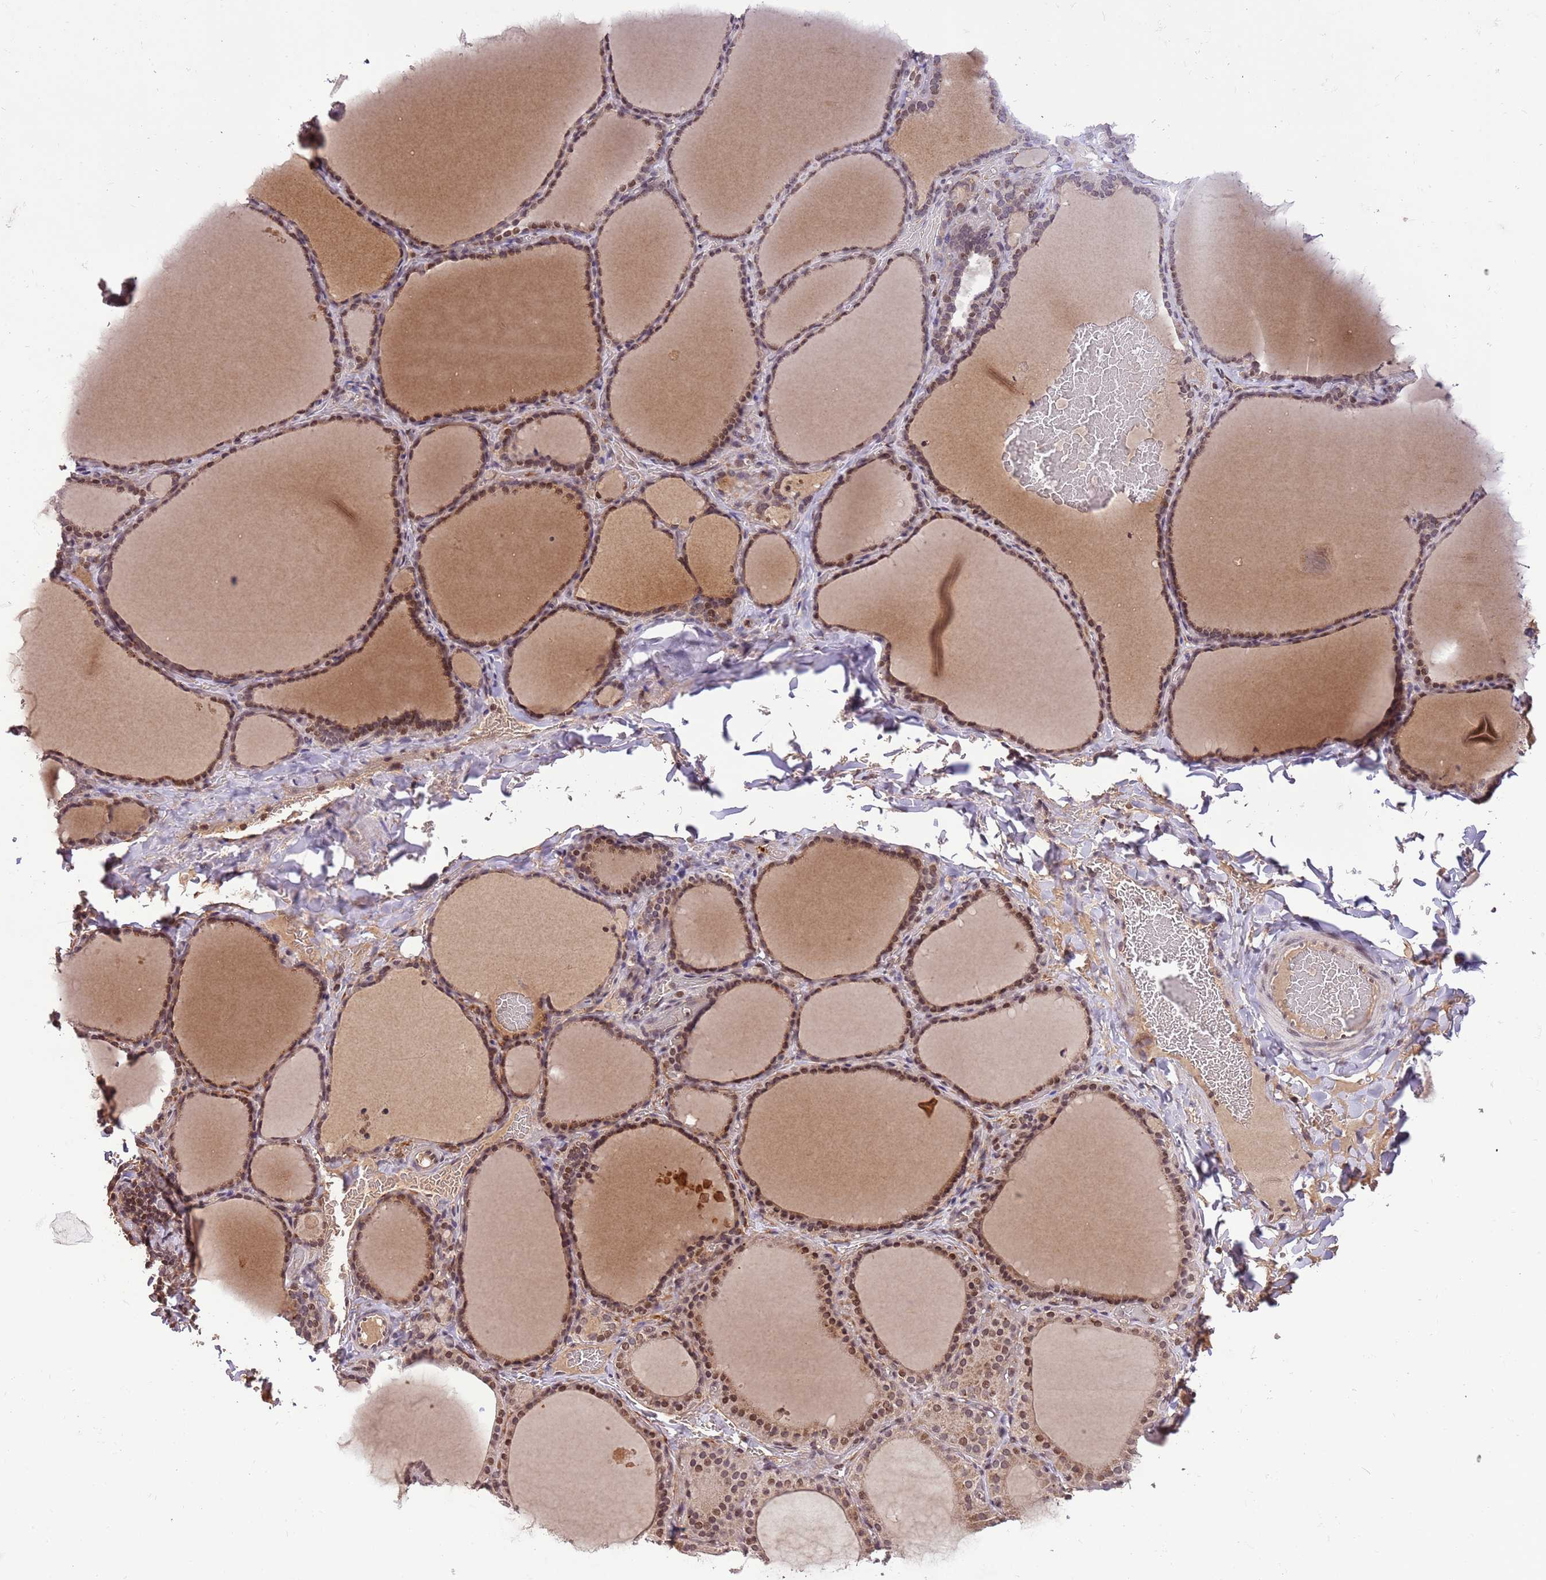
{"staining": {"intensity": "moderate", "quantity": ">75%", "location": "nuclear"}, "tissue": "thyroid gland", "cell_type": "Glandular cells", "image_type": "normal", "snomed": [{"axis": "morphology", "description": "Normal tissue, NOS"}, {"axis": "topography", "description": "Thyroid gland"}], "caption": "Immunohistochemistry (IHC) (DAB (3,3'-diaminobenzidine)) staining of benign thyroid gland exhibits moderate nuclear protein expression in about >75% of glandular cells. The staining was performed using DAB (3,3'-diaminobenzidine), with brown indicating positive protein expression. Nuclei are stained blue with hematoxylin.", "gene": "SAMSN1", "patient": {"sex": "female", "age": 39}}